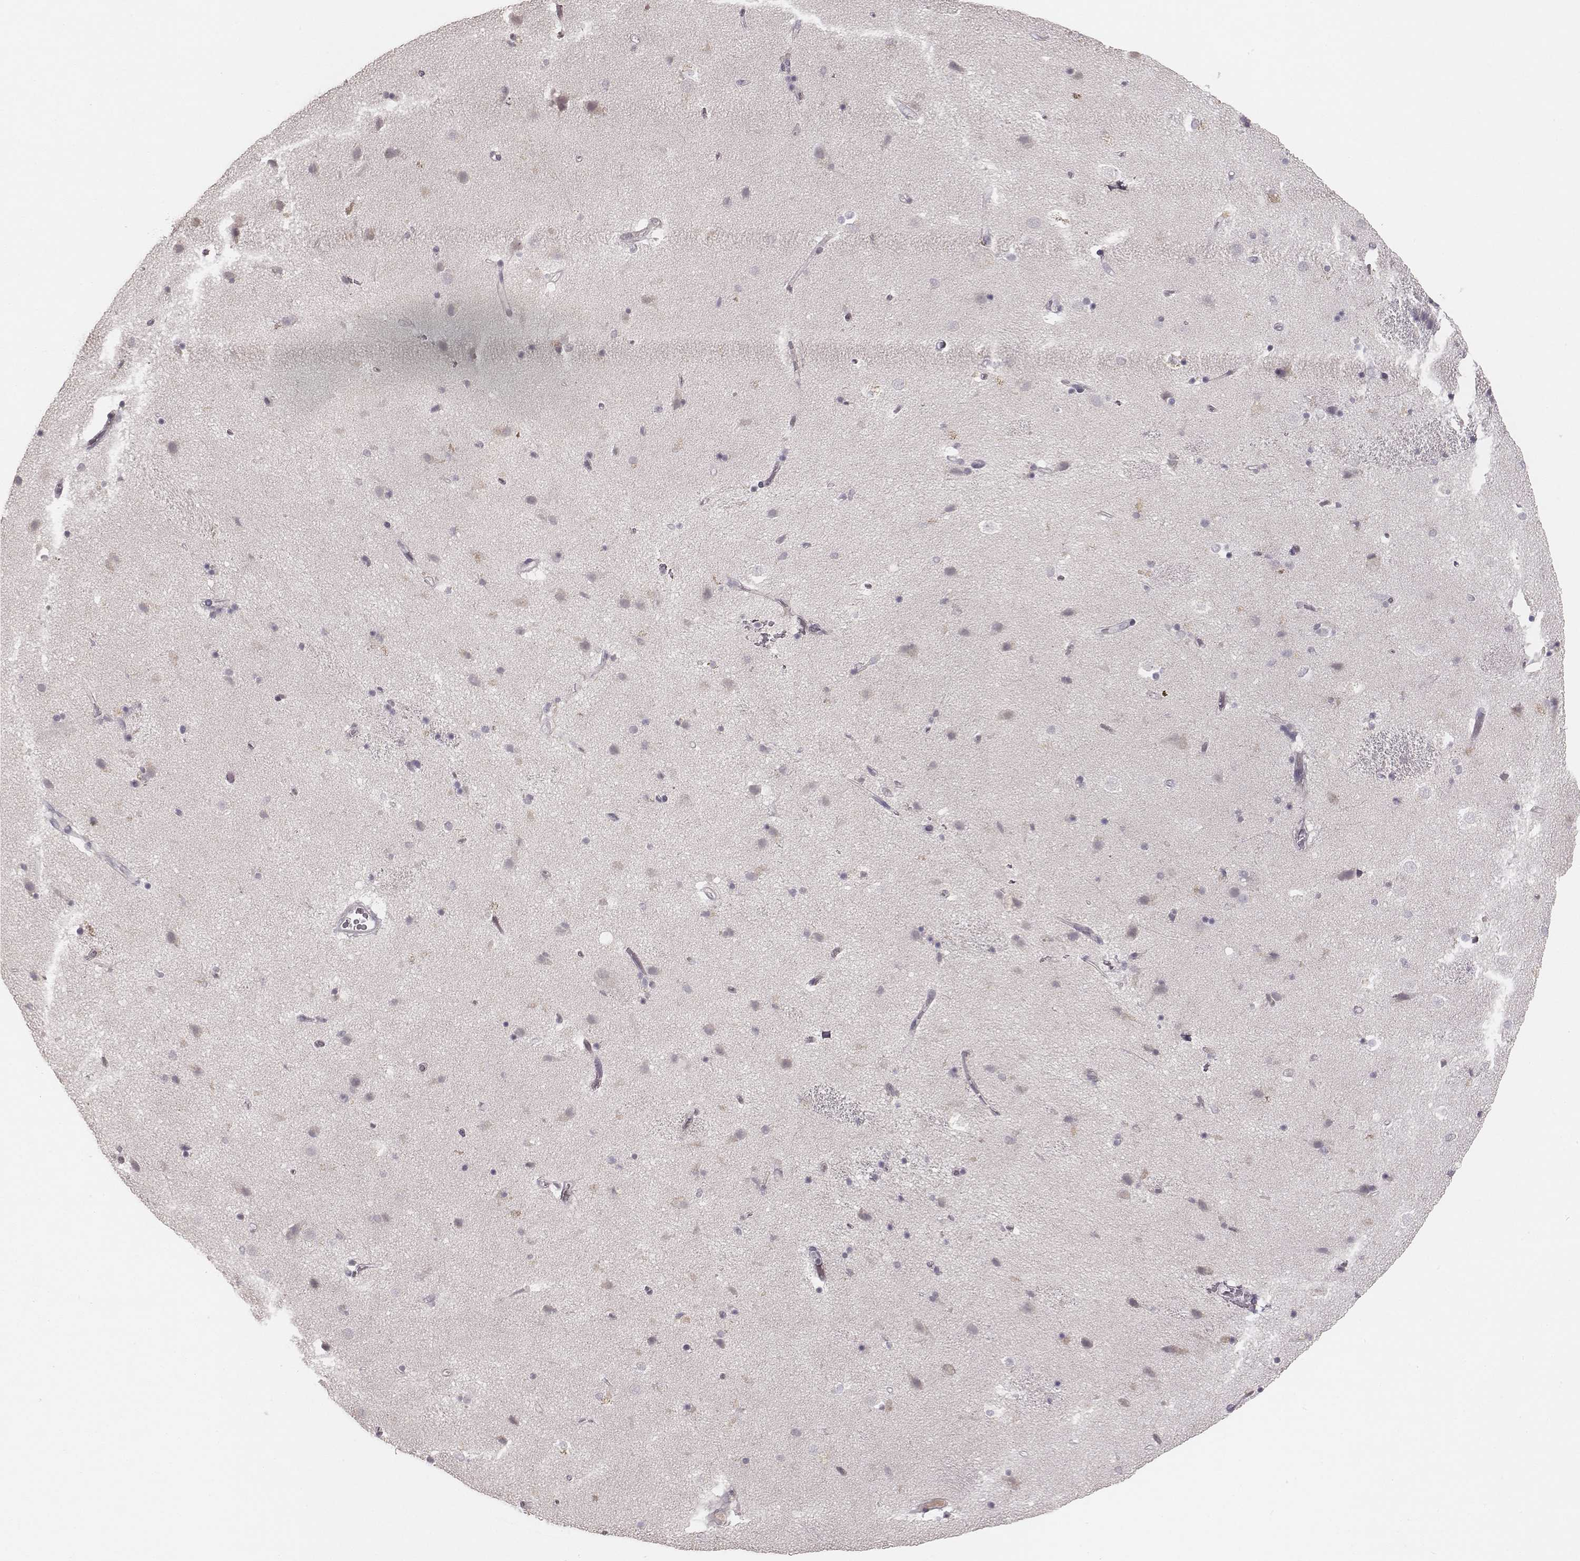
{"staining": {"intensity": "negative", "quantity": "none", "location": "none"}, "tissue": "caudate", "cell_type": "Glial cells", "image_type": "normal", "snomed": [{"axis": "morphology", "description": "Normal tissue, NOS"}, {"axis": "topography", "description": "Lateral ventricle wall"}], "caption": "A photomicrograph of caudate stained for a protein exhibits no brown staining in glial cells.", "gene": "LY6K", "patient": {"sex": "female", "age": 71}}